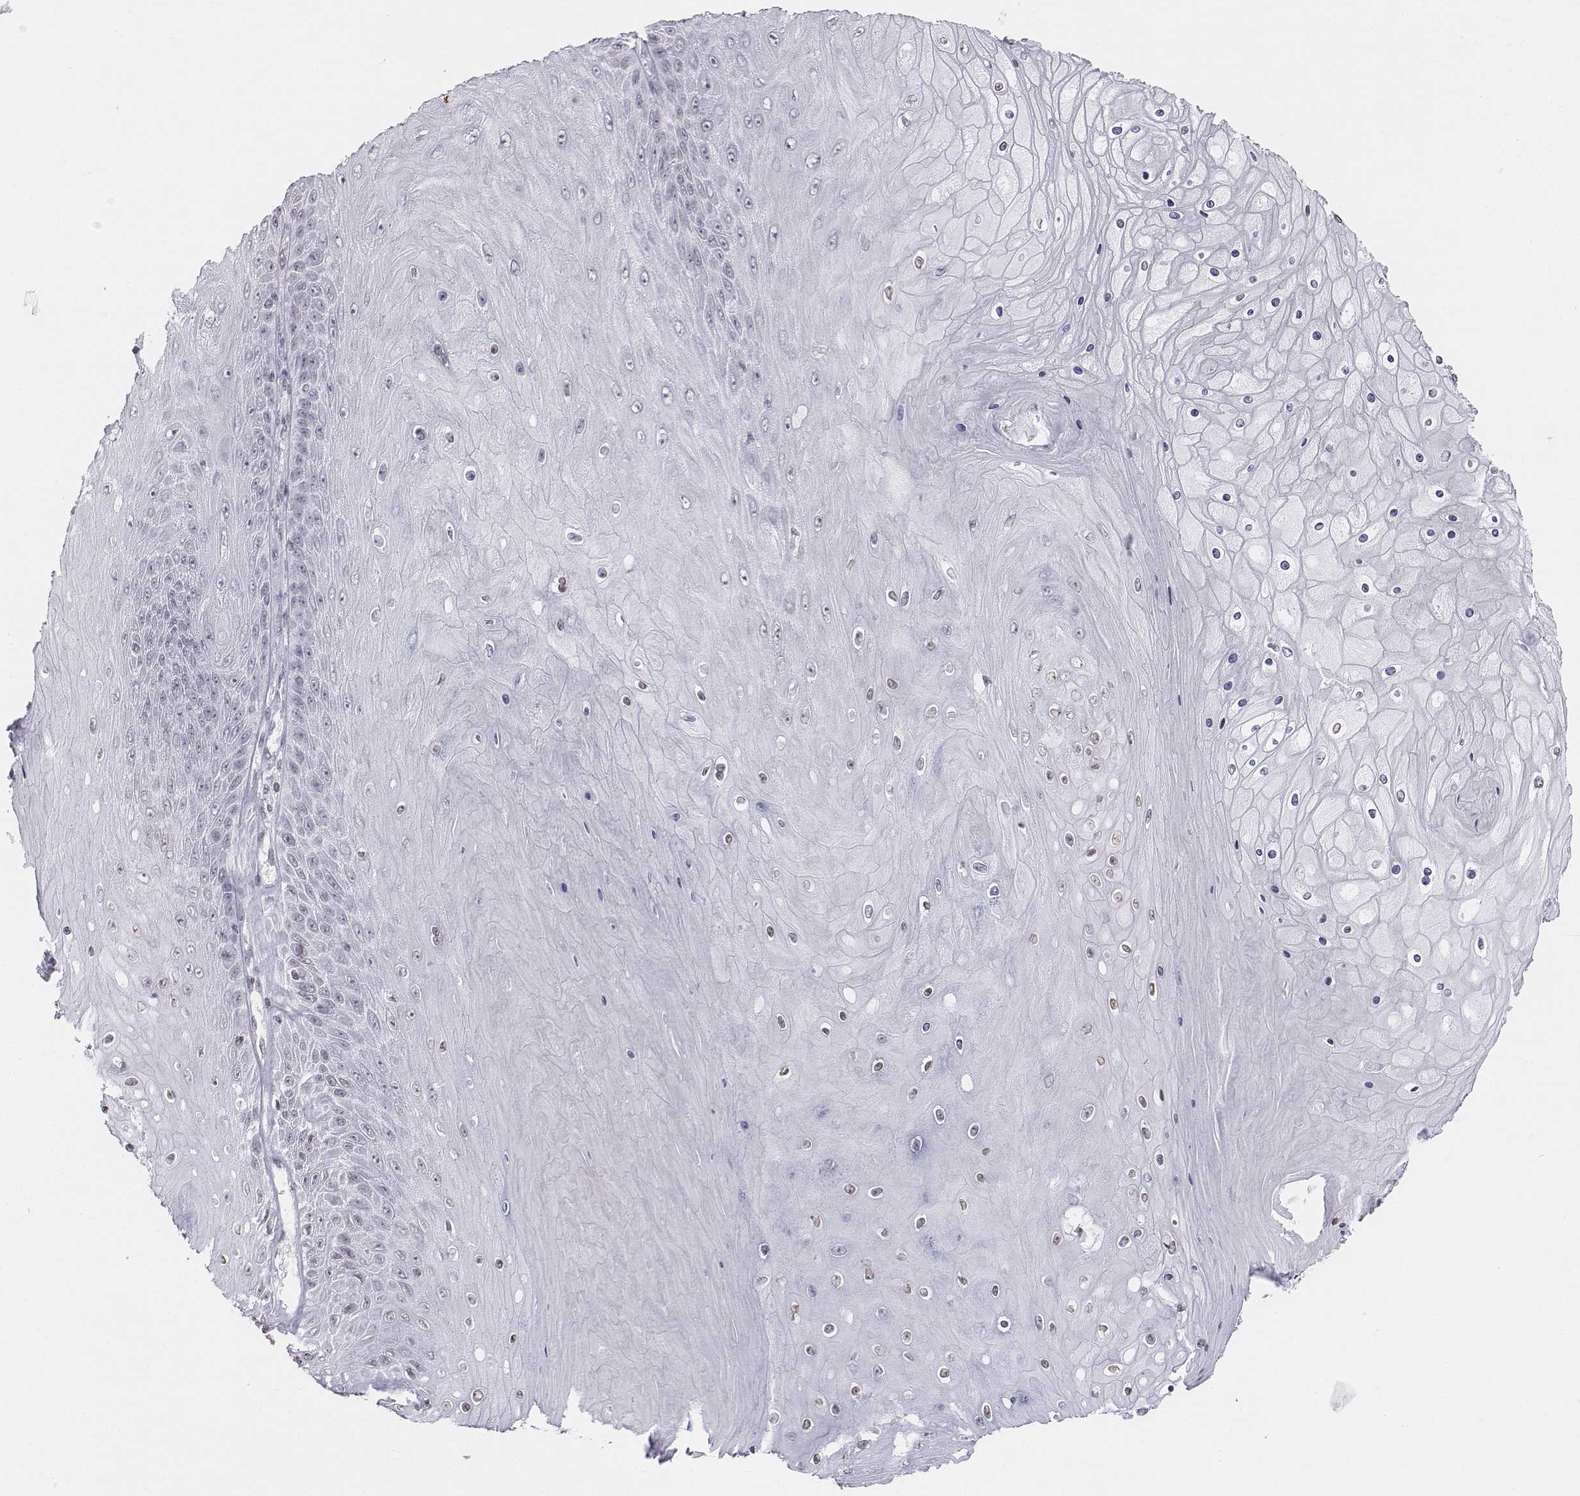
{"staining": {"intensity": "negative", "quantity": "none", "location": "none"}, "tissue": "skin cancer", "cell_type": "Tumor cells", "image_type": "cancer", "snomed": [{"axis": "morphology", "description": "Squamous cell carcinoma, NOS"}, {"axis": "topography", "description": "Skin"}], "caption": "This is an IHC micrograph of human squamous cell carcinoma (skin). There is no expression in tumor cells.", "gene": "BARHL1", "patient": {"sex": "male", "age": 62}}